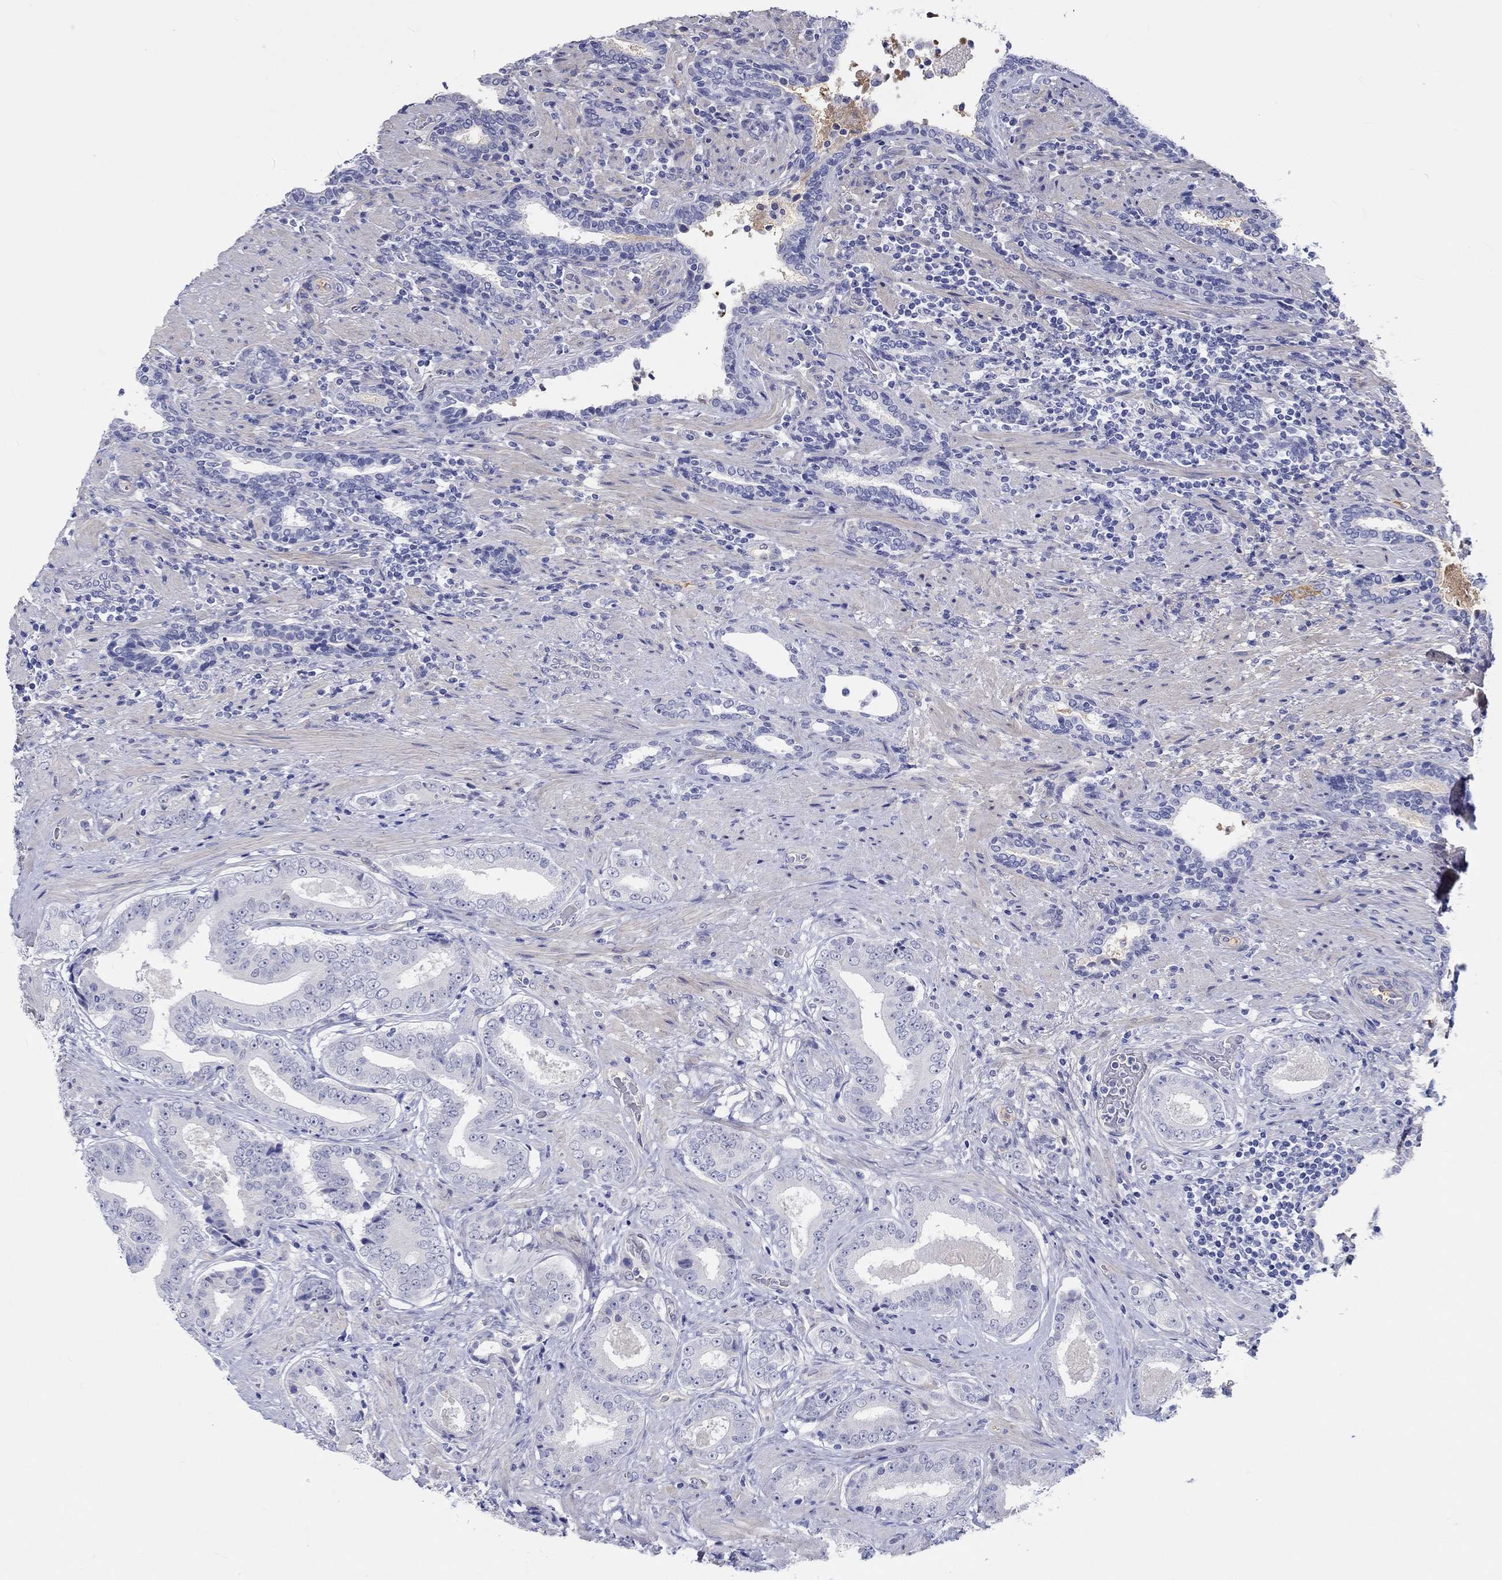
{"staining": {"intensity": "negative", "quantity": "none", "location": "none"}, "tissue": "prostate cancer", "cell_type": "Tumor cells", "image_type": "cancer", "snomed": [{"axis": "morphology", "description": "Adenocarcinoma, Low grade"}, {"axis": "topography", "description": "Prostate and seminal vesicle, NOS"}], "caption": "Protein analysis of prostate cancer (adenocarcinoma (low-grade)) displays no significant expression in tumor cells.", "gene": "CDY2B", "patient": {"sex": "male", "age": 61}}